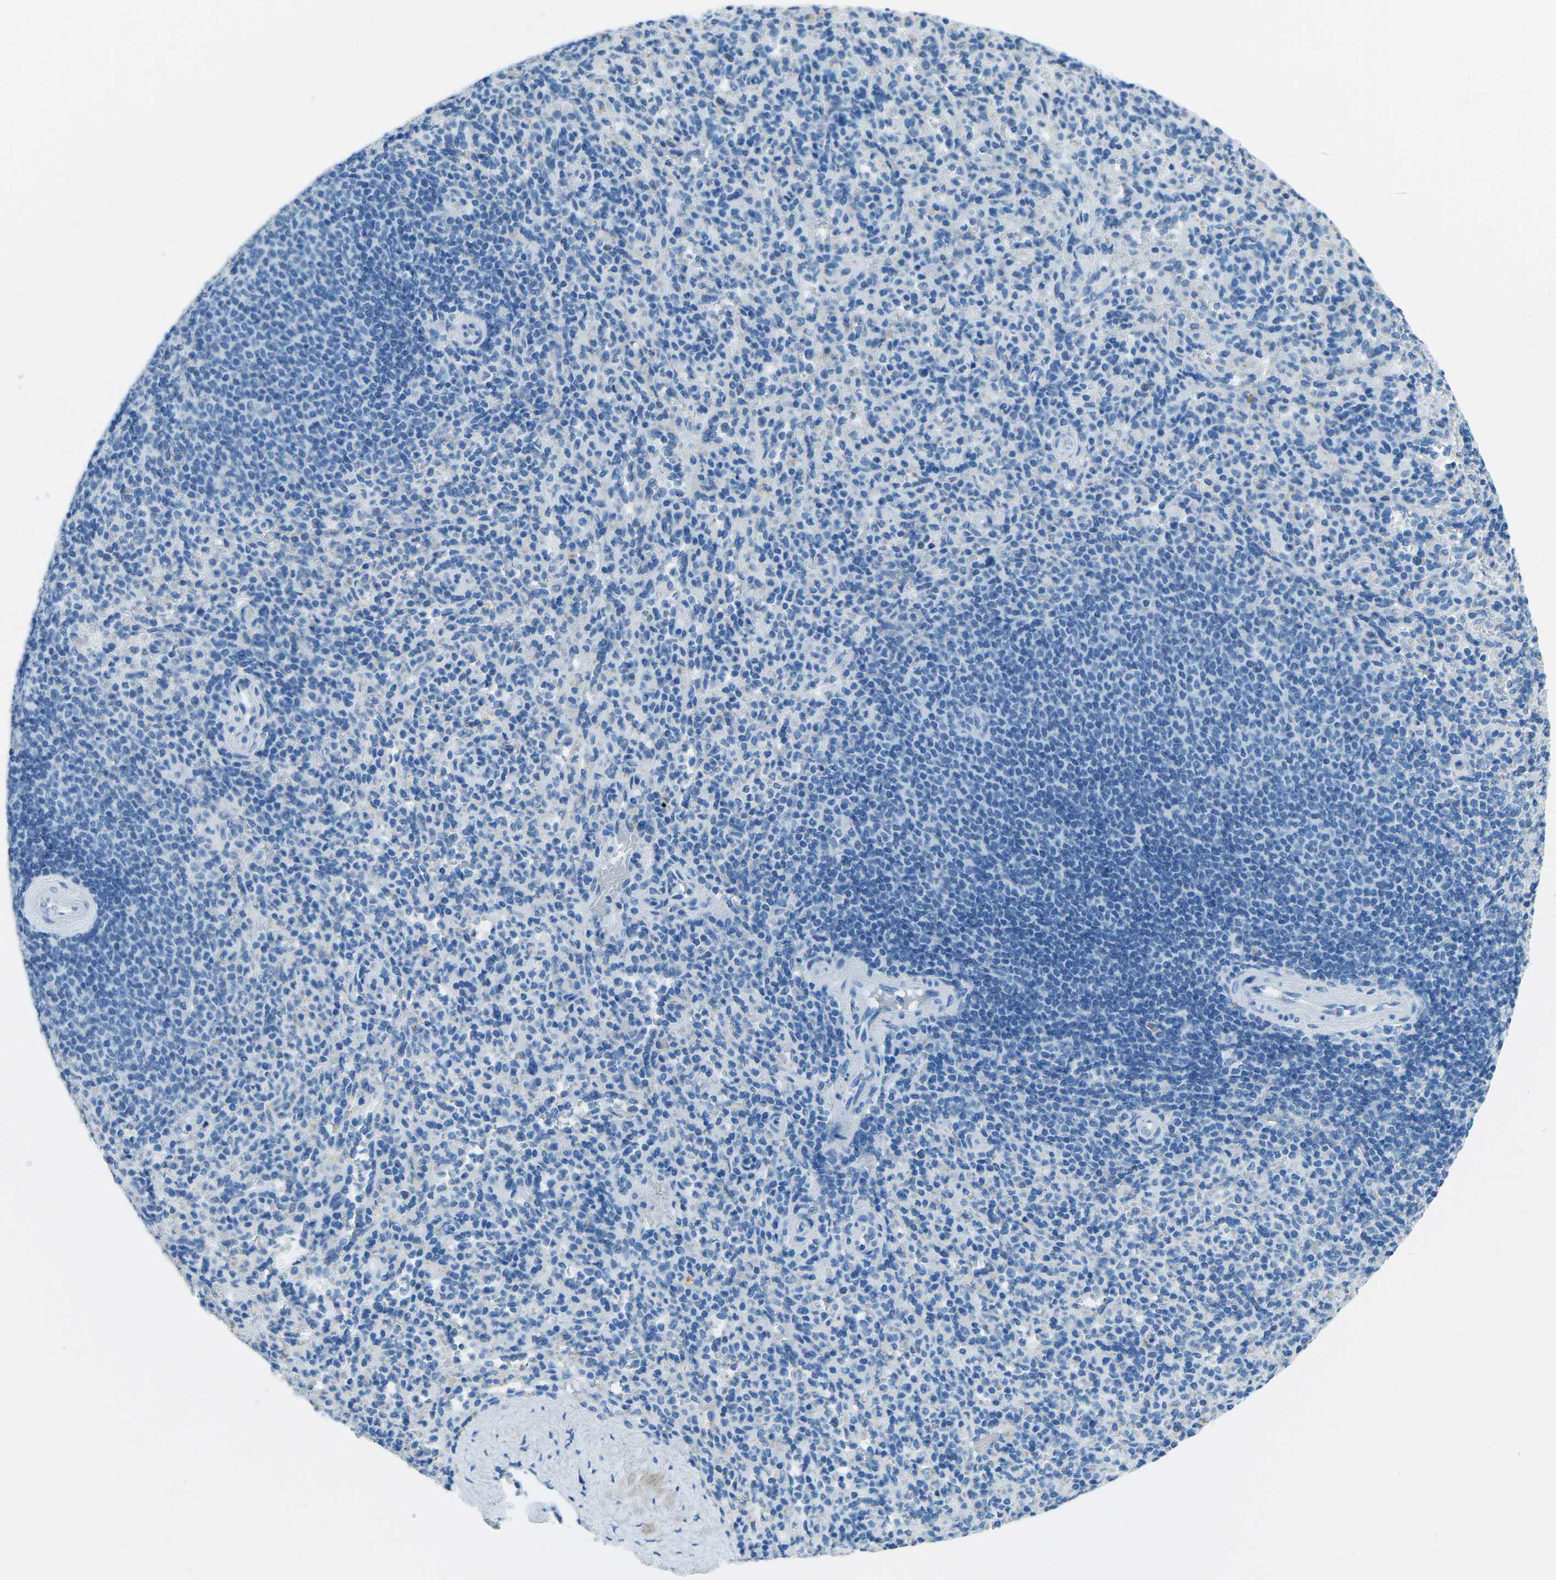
{"staining": {"intensity": "moderate", "quantity": "<25%", "location": "cytoplasmic/membranous"}, "tissue": "spleen", "cell_type": "Cells in red pulp", "image_type": "normal", "snomed": [{"axis": "morphology", "description": "Normal tissue, NOS"}, {"axis": "topography", "description": "Spleen"}], "caption": "Immunohistochemical staining of benign spleen demonstrates <25% levels of moderate cytoplasmic/membranous protein expression in about <25% of cells in red pulp.", "gene": "MYH8", "patient": {"sex": "male", "age": 36}}